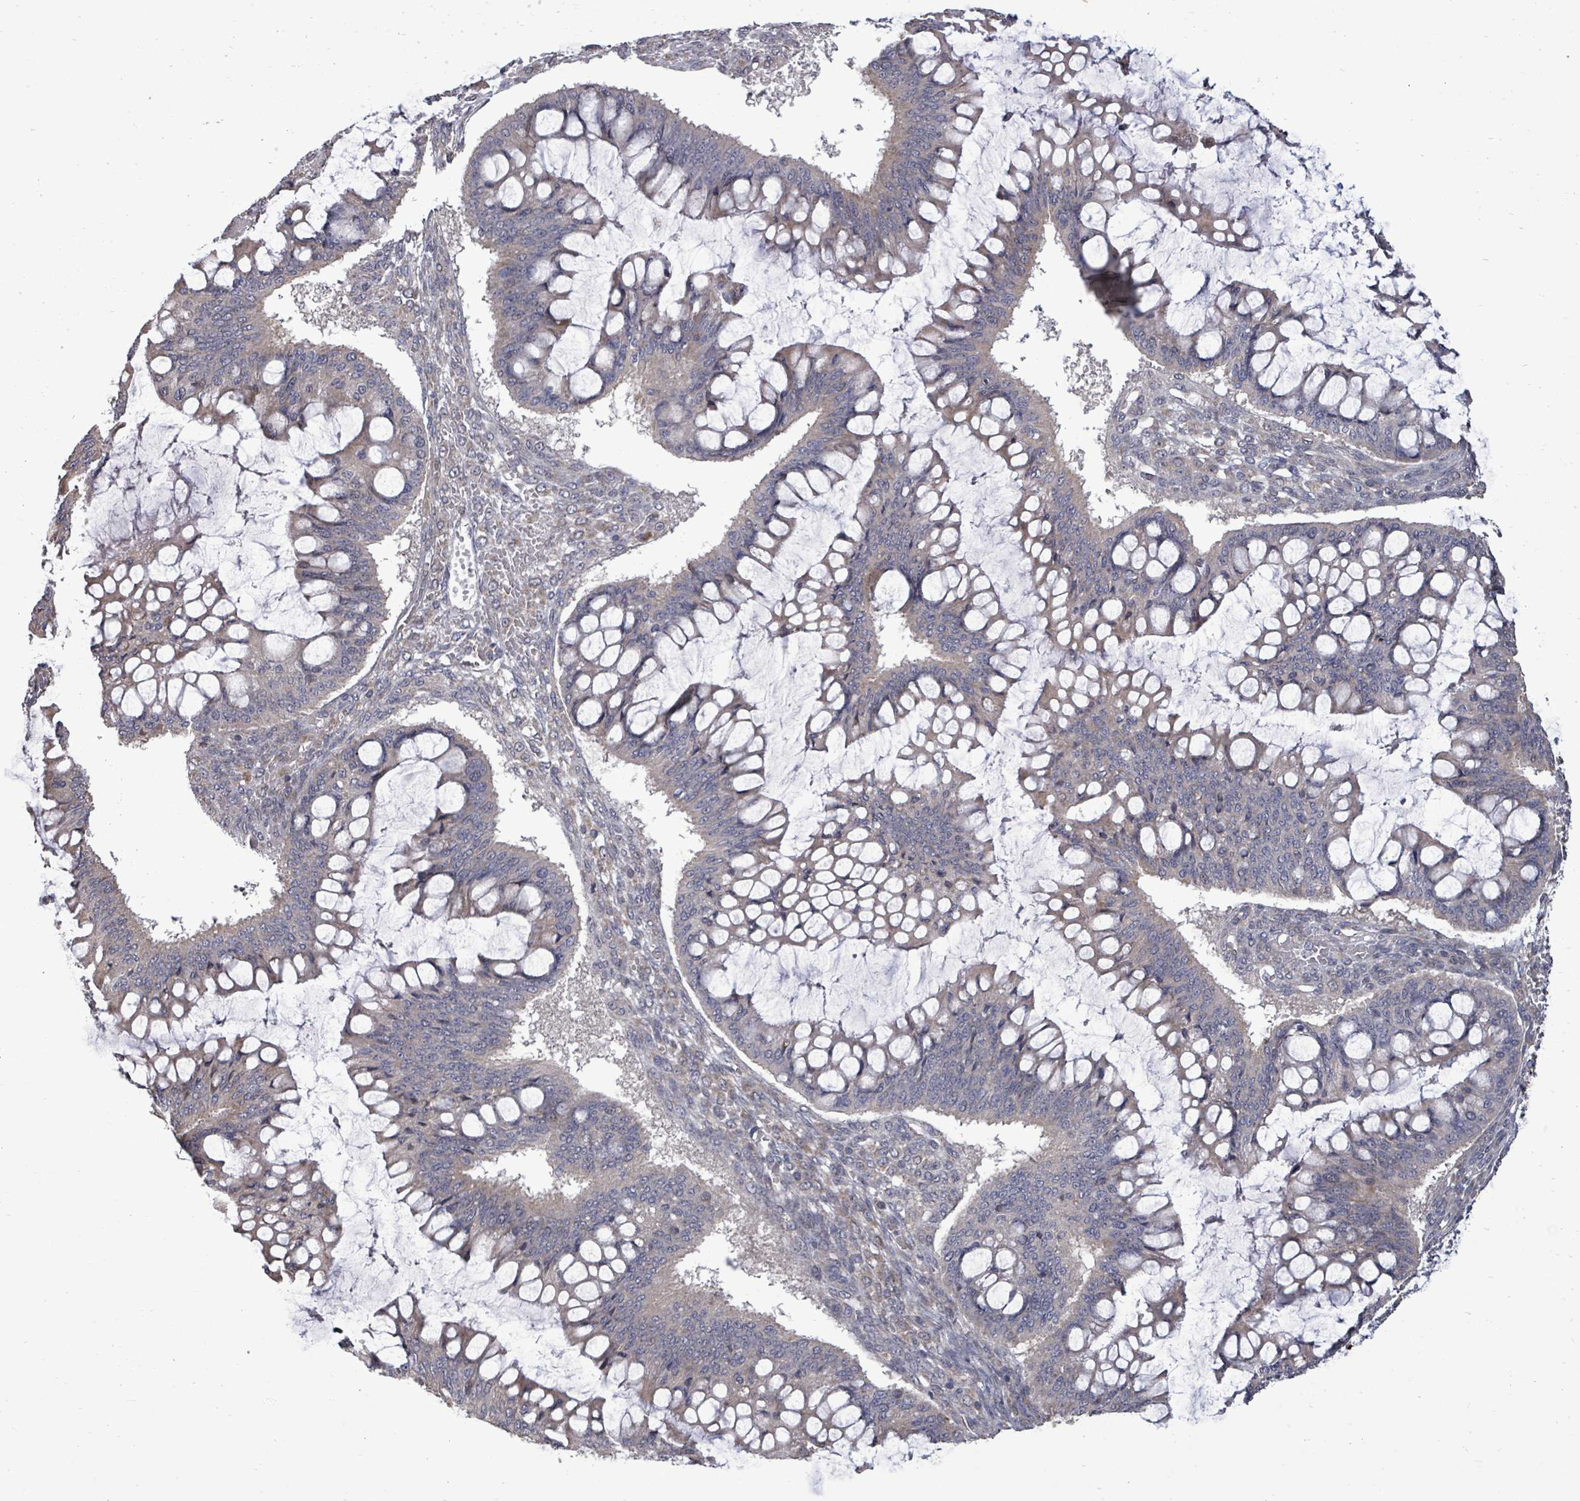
{"staining": {"intensity": "negative", "quantity": "none", "location": "none"}, "tissue": "ovarian cancer", "cell_type": "Tumor cells", "image_type": "cancer", "snomed": [{"axis": "morphology", "description": "Cystadenocarcinoma, mucinous, NOS"}, {"axis": "topography", "description": "Ovary"}], "caption": "Protein analysis of ovarian mucinous cystadenocarcinoma reveals no significant positivity in tumor cells.", "gene": "POMGNT2", "patient": {"sex": "female", "age": 73}}